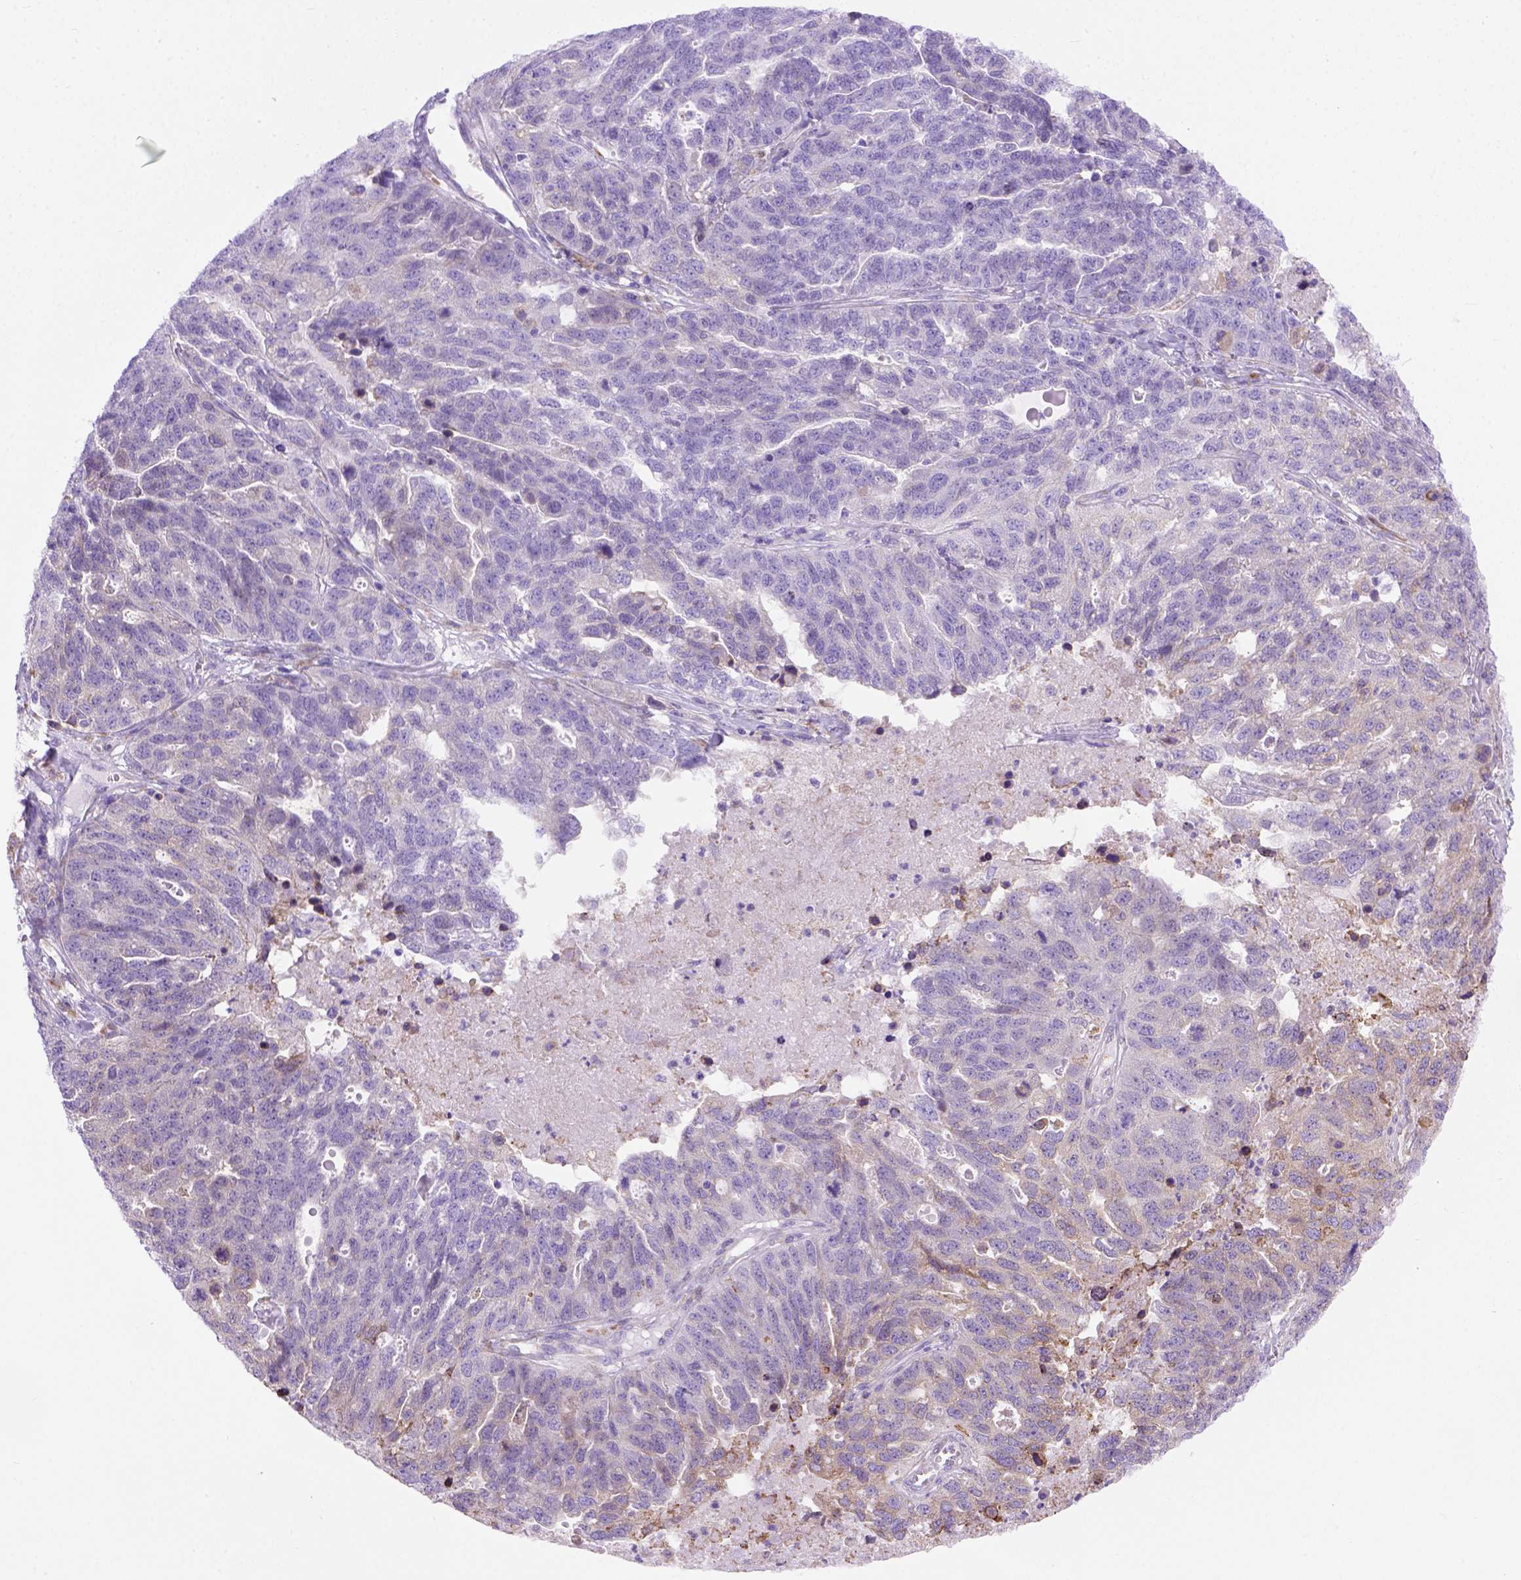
{"staining": {"intensity": "negative", "quantity": "none", "location": "none"}, "tissue": "ovarian cancer", "cell_type": "Tumor cells", "image_type": "cancer", "snomed": [{"axis": "morphology", "description": "Cystadenocarcinoma, serous, NOS"}, {"axis": "topography", "description": "Ovary"}], "caption": "There is no significant positivity in tumor cells of ovarian serous cystadenocarcinoma. (IHC, brightfield microscopy, high magnification).", "gene": "PLK4", "patient": {"sex": "female", "age": 71}}